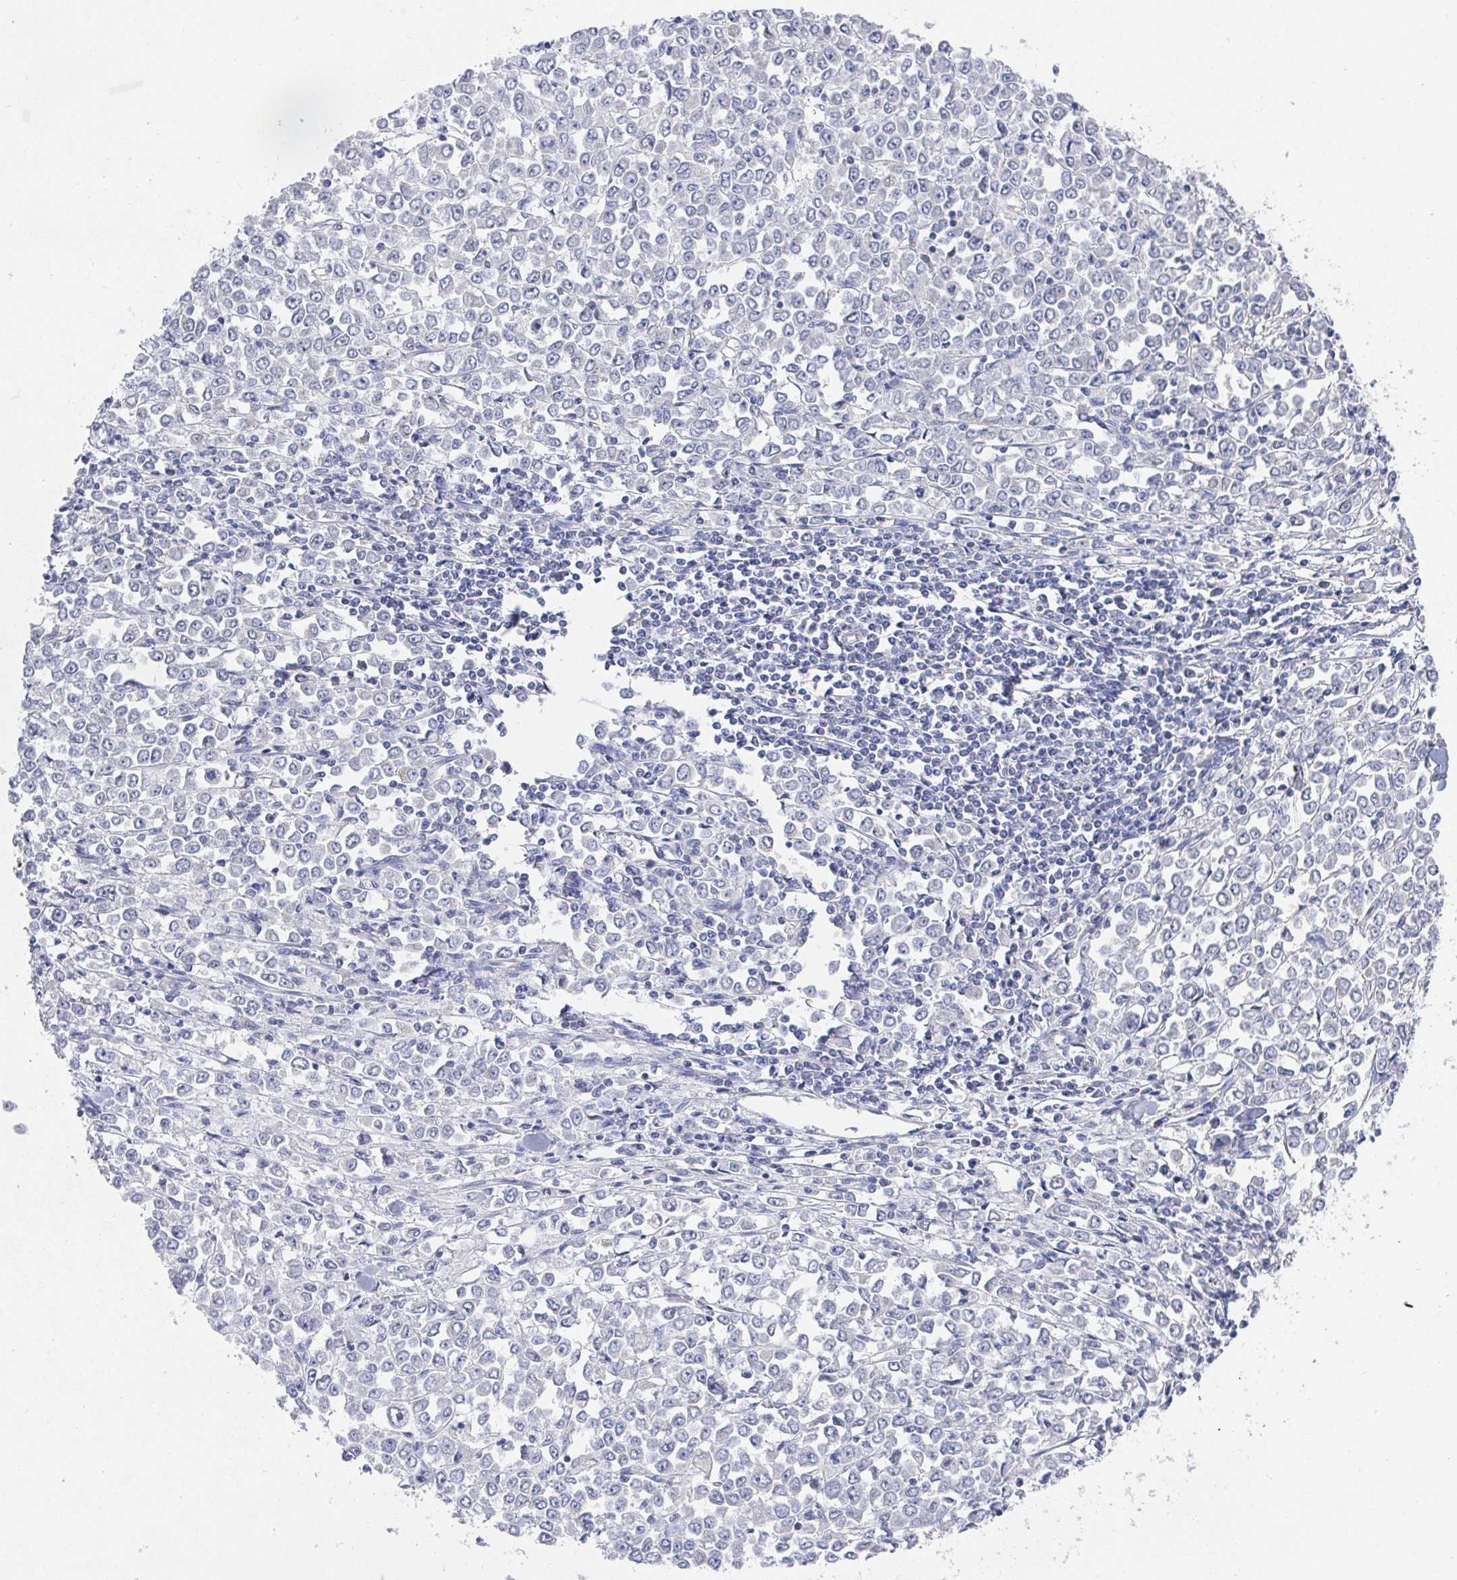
{"staining": {"intensity": "negative", "quantity": "none", "location": "none"}, "tissue": "stomach cancer", "cell_type": "Tumor cells", "image_type": "cancer", "snomed": [{"axis": "morphology", "description": "Adenocarcinoma, NOS"}, {"axis": "topography", "description": "Stomach, upper"}], "caption": "This is an immunohistochemistry photomicrograph of human stomach adenocarcinoma. There is no expression in tumor cells.", "gene": "ATP5F1C", "patient": {"sex": "male", "age": 70}}